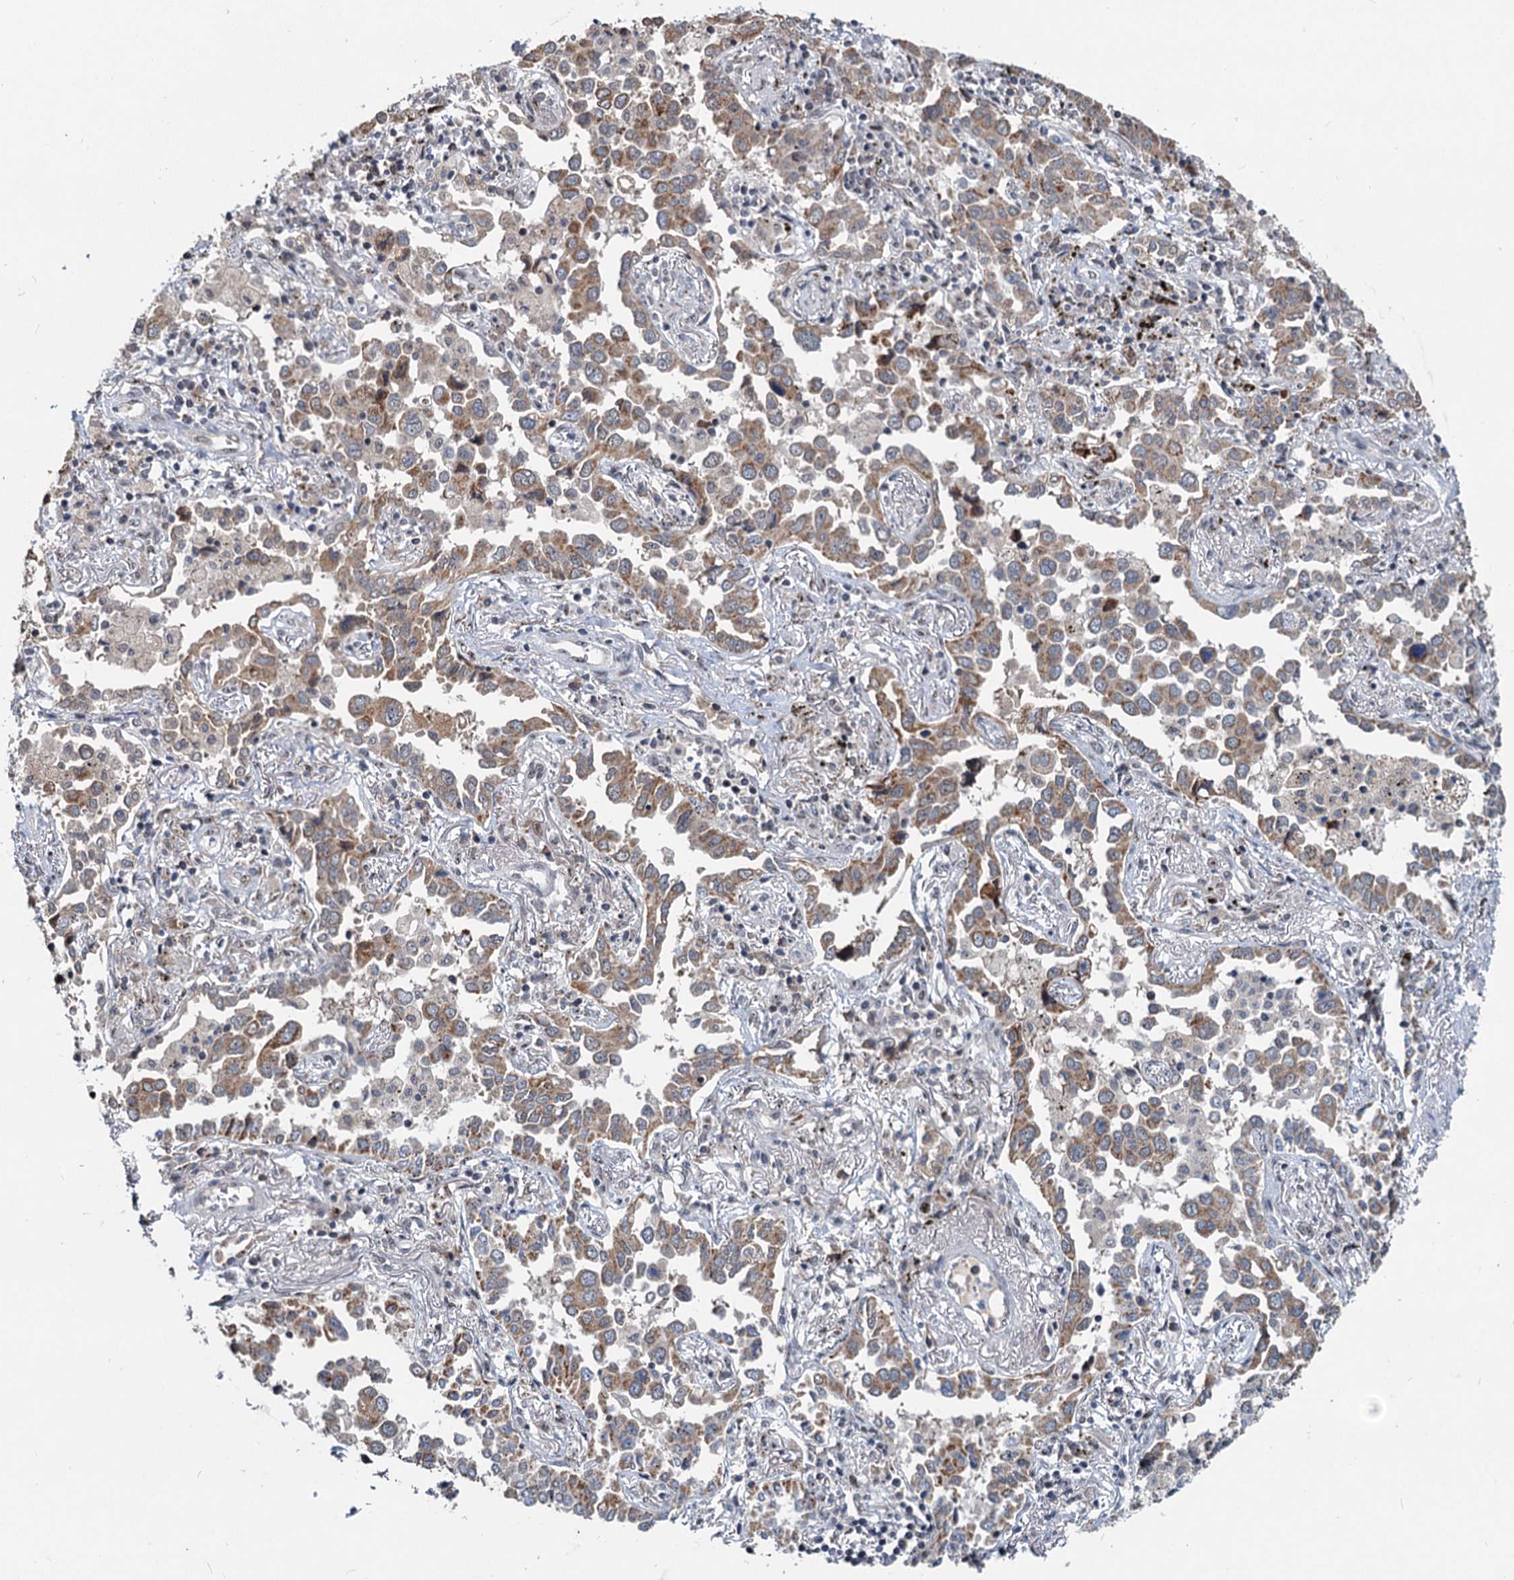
{"staining": {"intensity": "moderate", "quantity": ">75%", "location": "cytoplasmic/membranous"}, "tissue": "lung cancer", "cell_type": "Tumor cells", "image_type": "cancer", "snomed": [{"axis": "morphology", "description": "Adenocarcinoma, NOS"}, {"axis": "topography", "description": "Lung"}], "caption": "Protein expression analysis of lung adenocarcinoma displays moderate cytoplasmic/membranous positivity in approximately >75% of tumor cells. The protein of interest is stained brown, and the nuclei are stained in blue (DAB IHC with brightfield microscopy, high magnification).", "gene": "RITA1", "patient": {"sex": "male", "age": 67}}